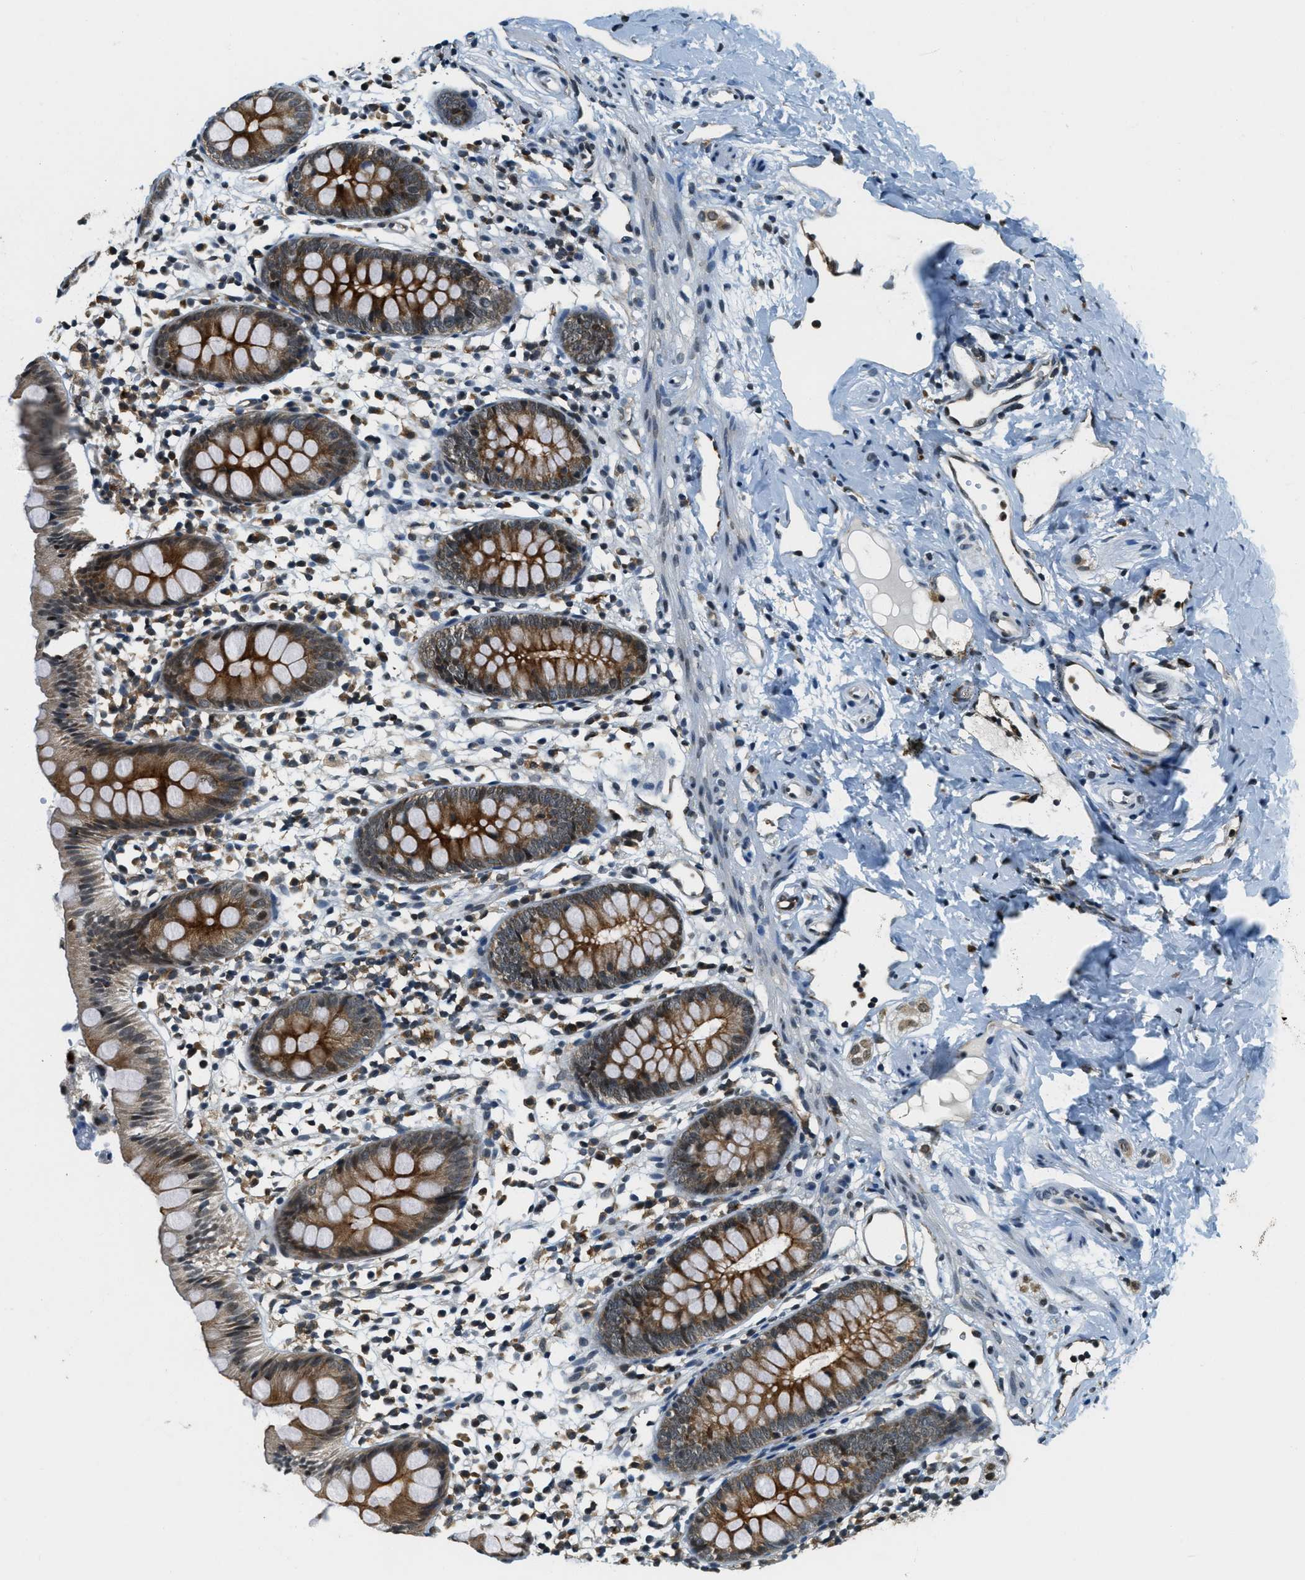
{"staining": {"intensity": "strong", "quantity": "25%-75%", "location": "cytoplasmic/membranous"}, "tissue": "appendix", "cell_type": "Glandular cells", "image_type": "normal", "snomed": [{"axis": "morphology", "description": "Normal tissue, NOS"}, {"axis": "topography", "description": "Appendix"}], "caption": "Immunohistochemistry (IHC) micrograph of benign appendix: appendix stained using IHC exhibits high levels of strong protein expression localized specifically in the cytoplasmic/membranous of glandular cells, appearing as a cytoplasmic/membranous brown color.", "gene": "RAB11FIP1", "patient": {"sex": "female", "age": 20}}